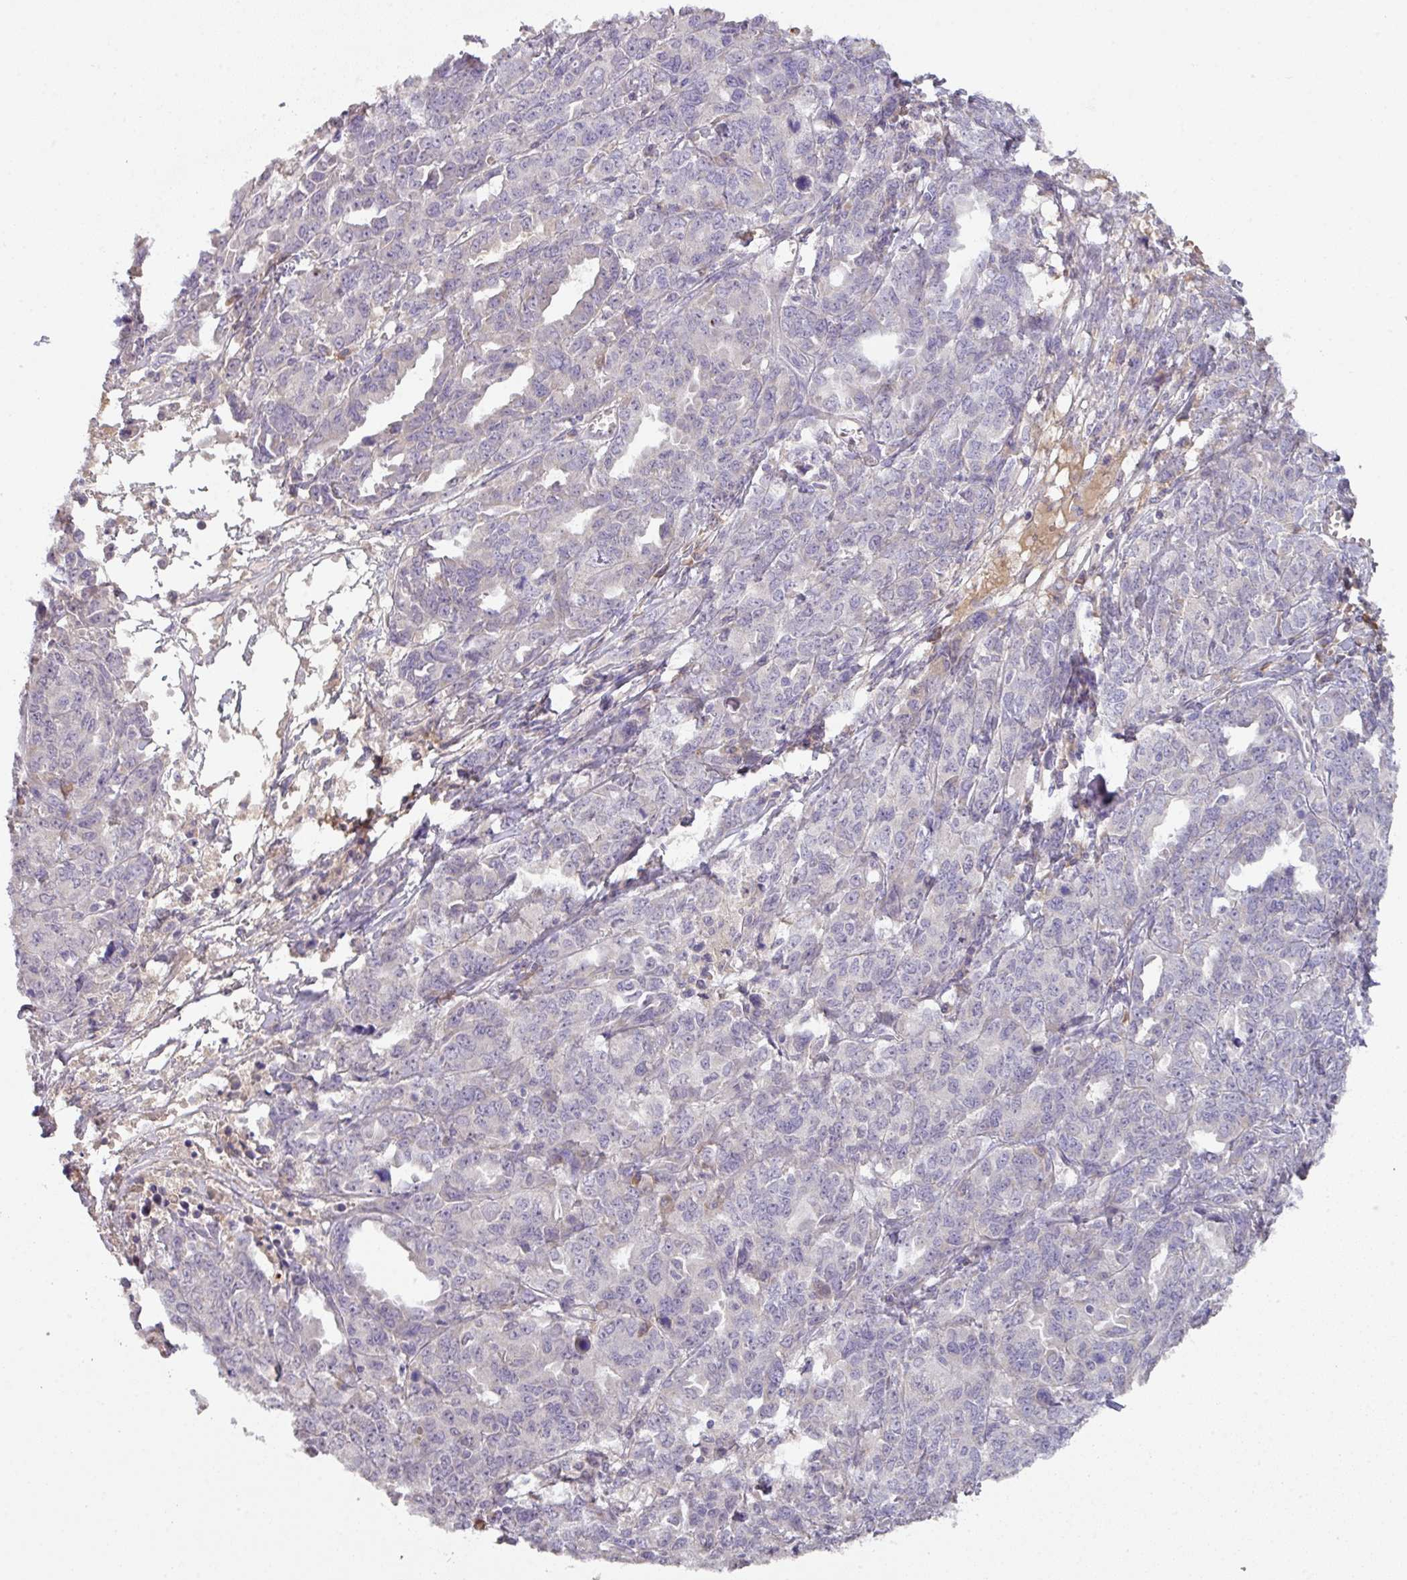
{"staining": {"intensity": "moderate", "quantity": "<25%", "location": "cytoplasmic/membranous"}, "tissue": "ovarian cancer", "cell_type": "Tumor cells", "image_type": "cancer", "snomed": [{"axis": "morphology", "description": "Adenocarcinoma, NOS"}, {"axis": "morphology", "description": "Carcinoma, endometroid"}, {"axis": "topography", "description": "Ovary"}], "caption": "DAB (3,3'-diaminobenzidine) immunohistochemical staining of adenocarcinoma (ovarian) exhibits moderate cytoplasmic/membranous protein expression in about <25% of tumor cells.", "gene": "ZNF266", "patient": {"sex": "female", "age": 72}}